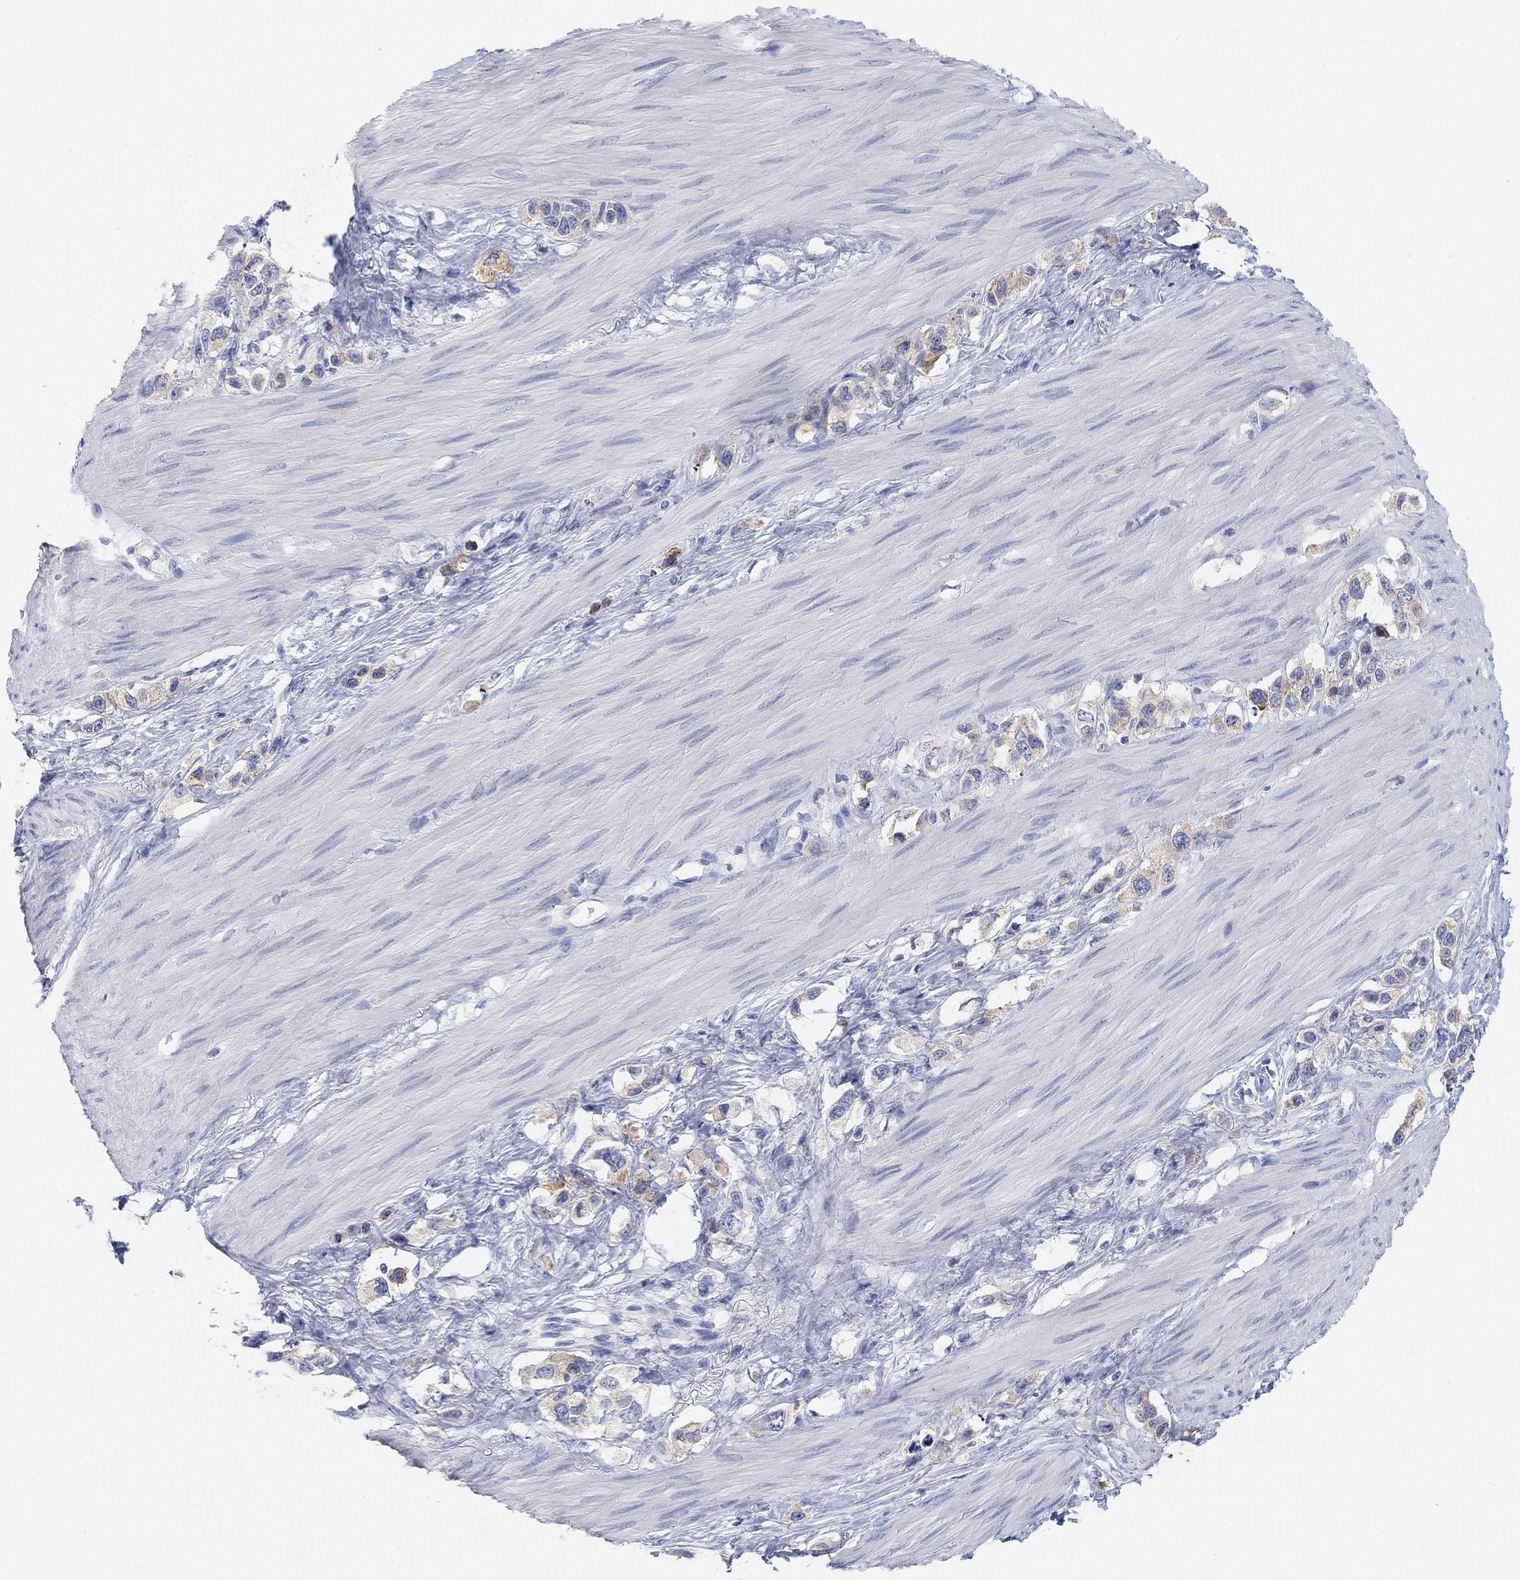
{"staining": {"intensity": "weak", "quantity": ">75%", "location": "cytoplasmic/membranous"}, "tissue": "stomach cancer", "cell_type": "Tumor cells", "image_type": "cancer", "snomed": [{"axis": "morphology", "description": "Normal tissue, NOS"}, {"axis": "morphology", "description": "Adenocarcinoma, NOS"}, {"axis": "morphology", "description": "Adenocarcinoma, High grade"}, {"axis": "topography", "description": "Stomach, upper"}, {"axis": "topography", "description": "Stomach"}], "caption": "Stomach cancer (adenocarcinoma (high-grade)) tissue reveals weak cytoplasmic/membranous staining in approximately >75% of tumor cells", "gene": "RGS1", "patient": {"sex": "female", "age": 65}}